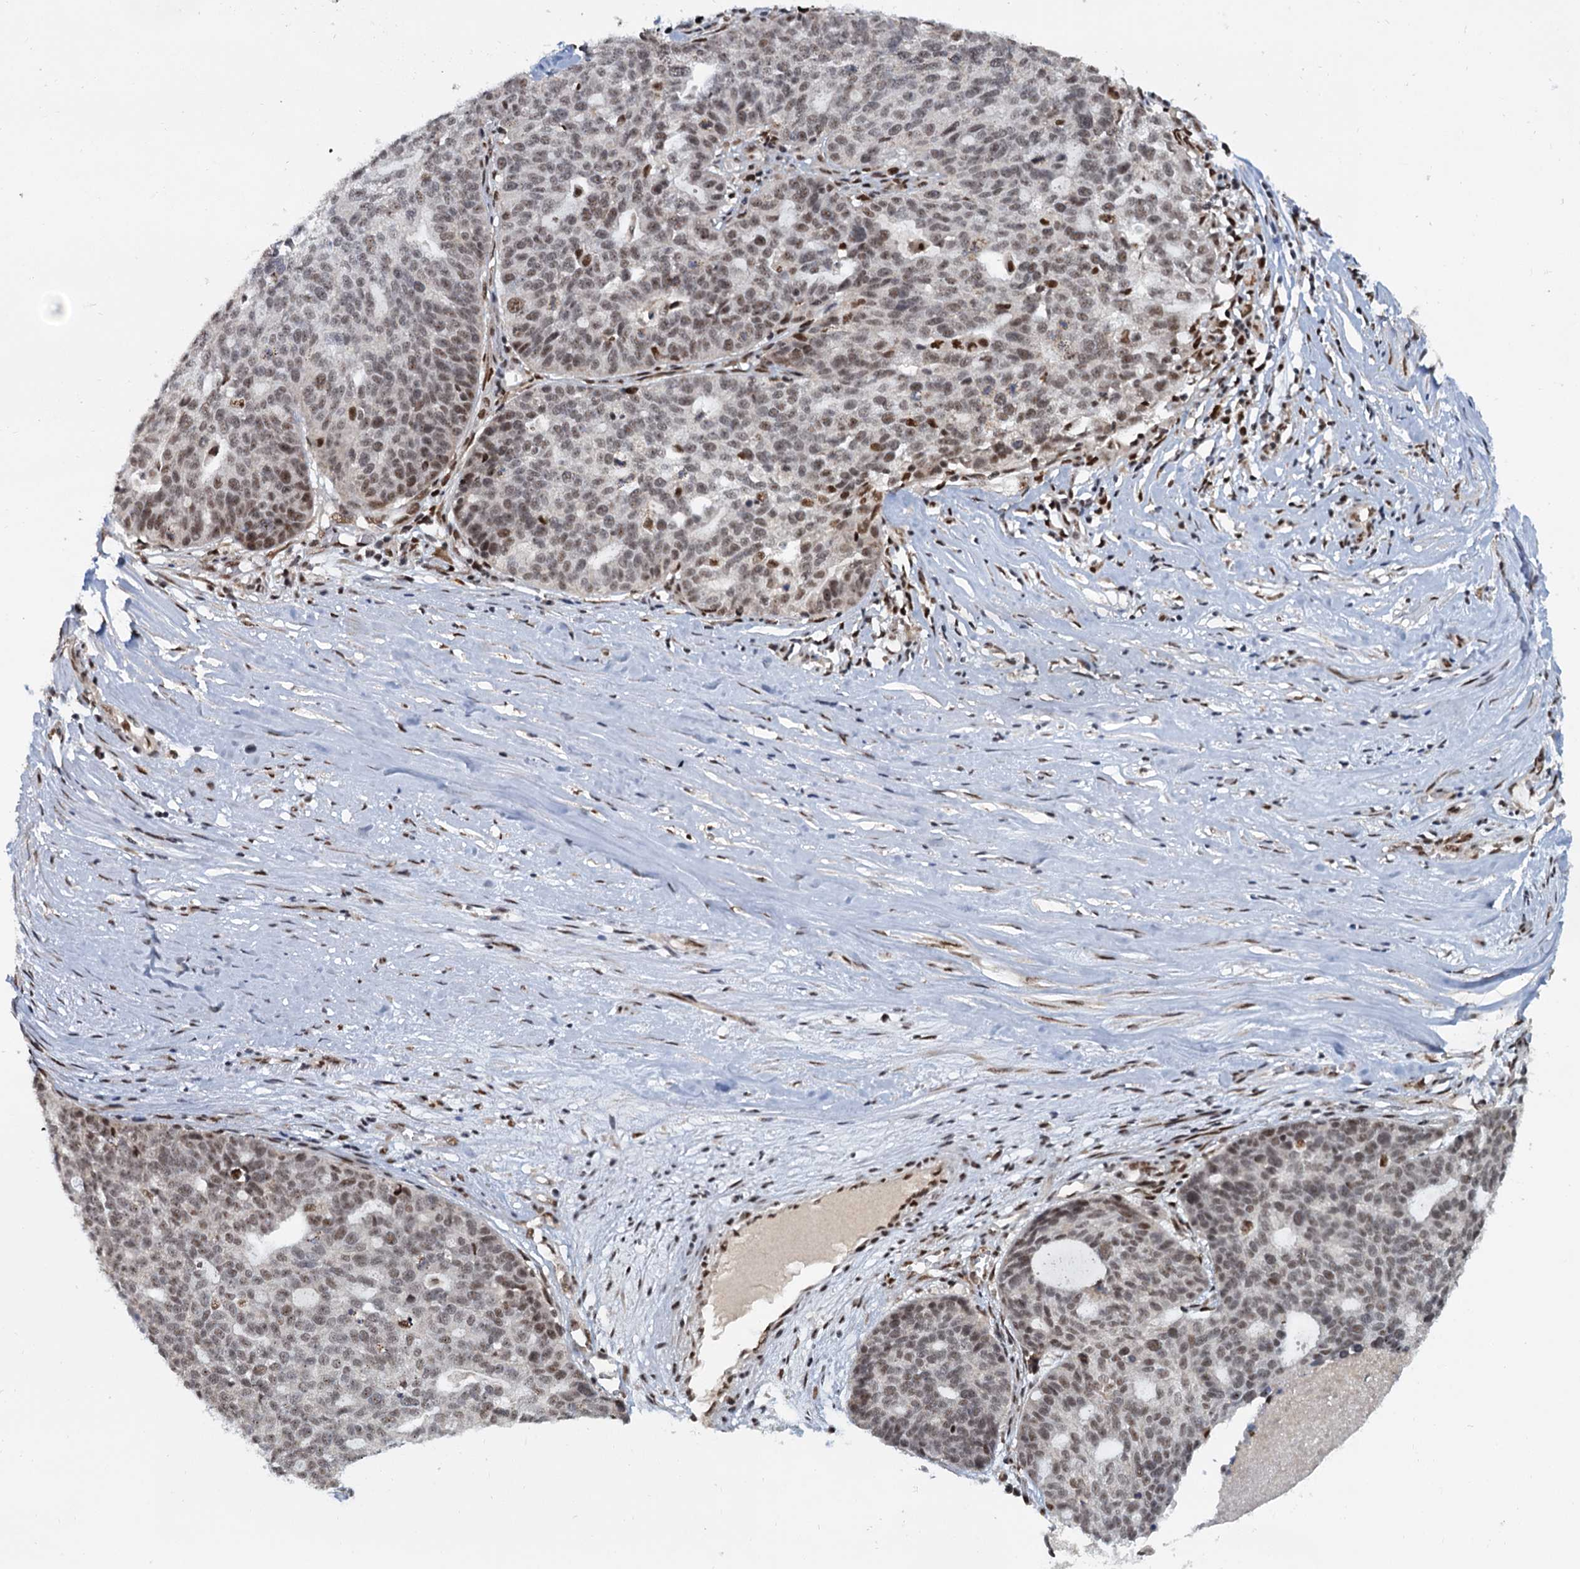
{"staining": {"intensity": "moderate", "quantity": "25%-75%", "location": "nuclear"}, "tissue": "ovarian cancer", "cell_type": "Tumor cells", "image_type": "cancer", "snomed": [{"axis": "morphology", "description": "Cystadenocarcinoma, serous, NOS"}, {"axis": "topography", "description": "Ovary"}], "caption": "Immunohistochemical staining of ovarian cancer reveals medium levels of moderate nuclear expression in about 25%-75% of tumor cells.", "gene": "WBP4", "patient": {"sex": "female", "age": 59}}